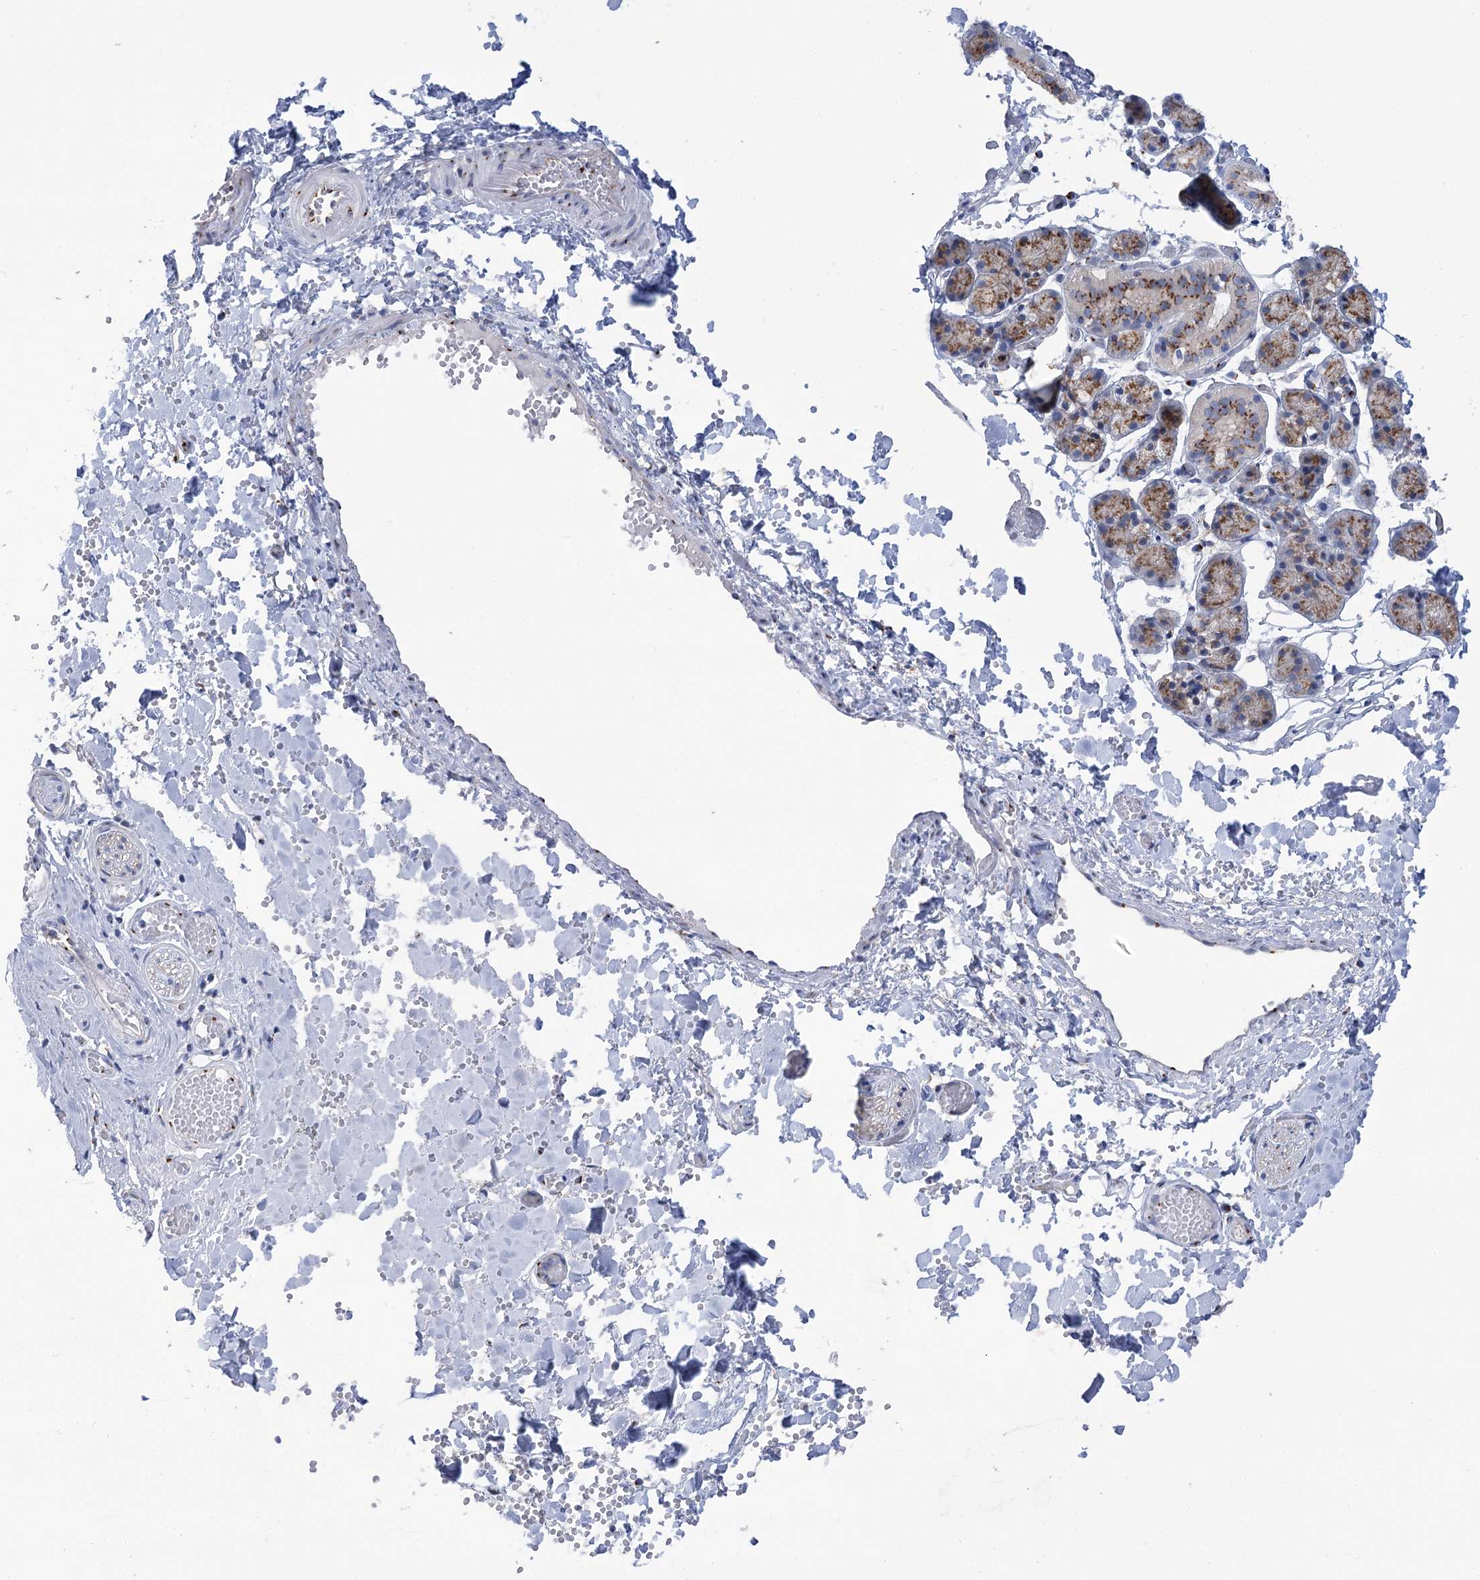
{"staining": {"intensity": "moderate", "quantity": "25%-75%", "location": "cytoplasmic/membranous"}, "tissue": "salivary gland", "cell_type": "Glandular cells", "image_type": "normal", "snomed": [{"axis": "morphology", "description": "Normal tissue, NOS"}, {"axis": "topography", "description": "Salivary gland"}], "caption": "Unremarkable salivary gland was stained to show a protein in brown. There is medium levels of moderate cytoplasmic/membranous expression in about 25%-75% of glandular cells.", "gene": "TMEM165", "patient": {"sex": "female", "age": 33}}